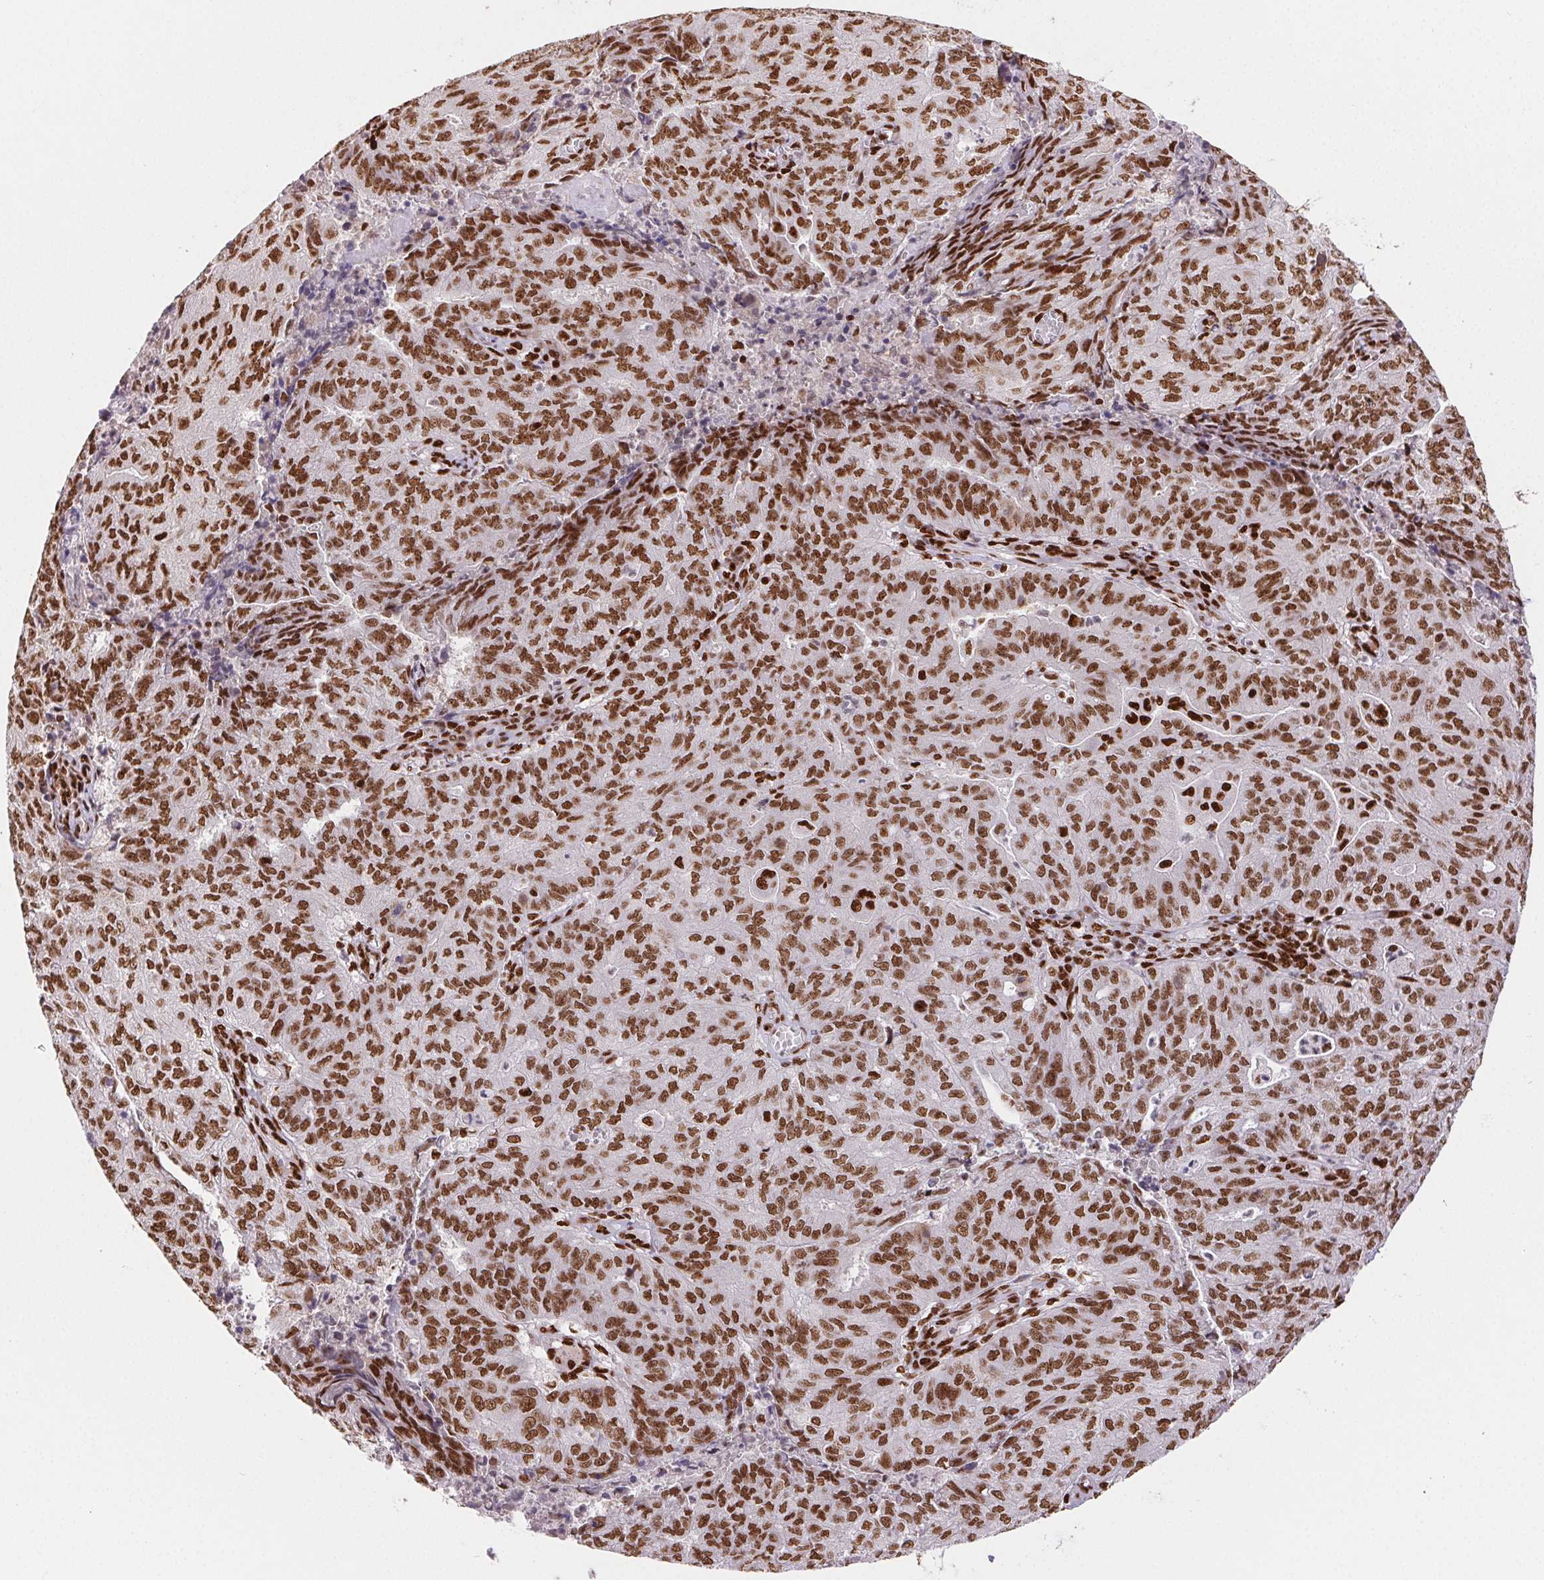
{"staining": {"intensity": "moderate", "quantity": ">75%", "location": "nuclear"}, "tissue": "endometrial cancer", "cell_type": "Tumor cells", "image_type": "cancer", "snomed": [{"axis": "morphology", "description": "Adenocarcinoma, NOS"}, {"axis": "topography", "description": "Endometrium"}], "caption": "IHC micrograph of neoplastic tissue: adenocarcinoma (endometrial) stained using IHC displays medium levels of moderate protein expression localized specifically in the nuclear of tumor cells, appearing as a nuclear brown color.", "gene": "ZNF80", "patient": {"sex": "female", "age": 82}}